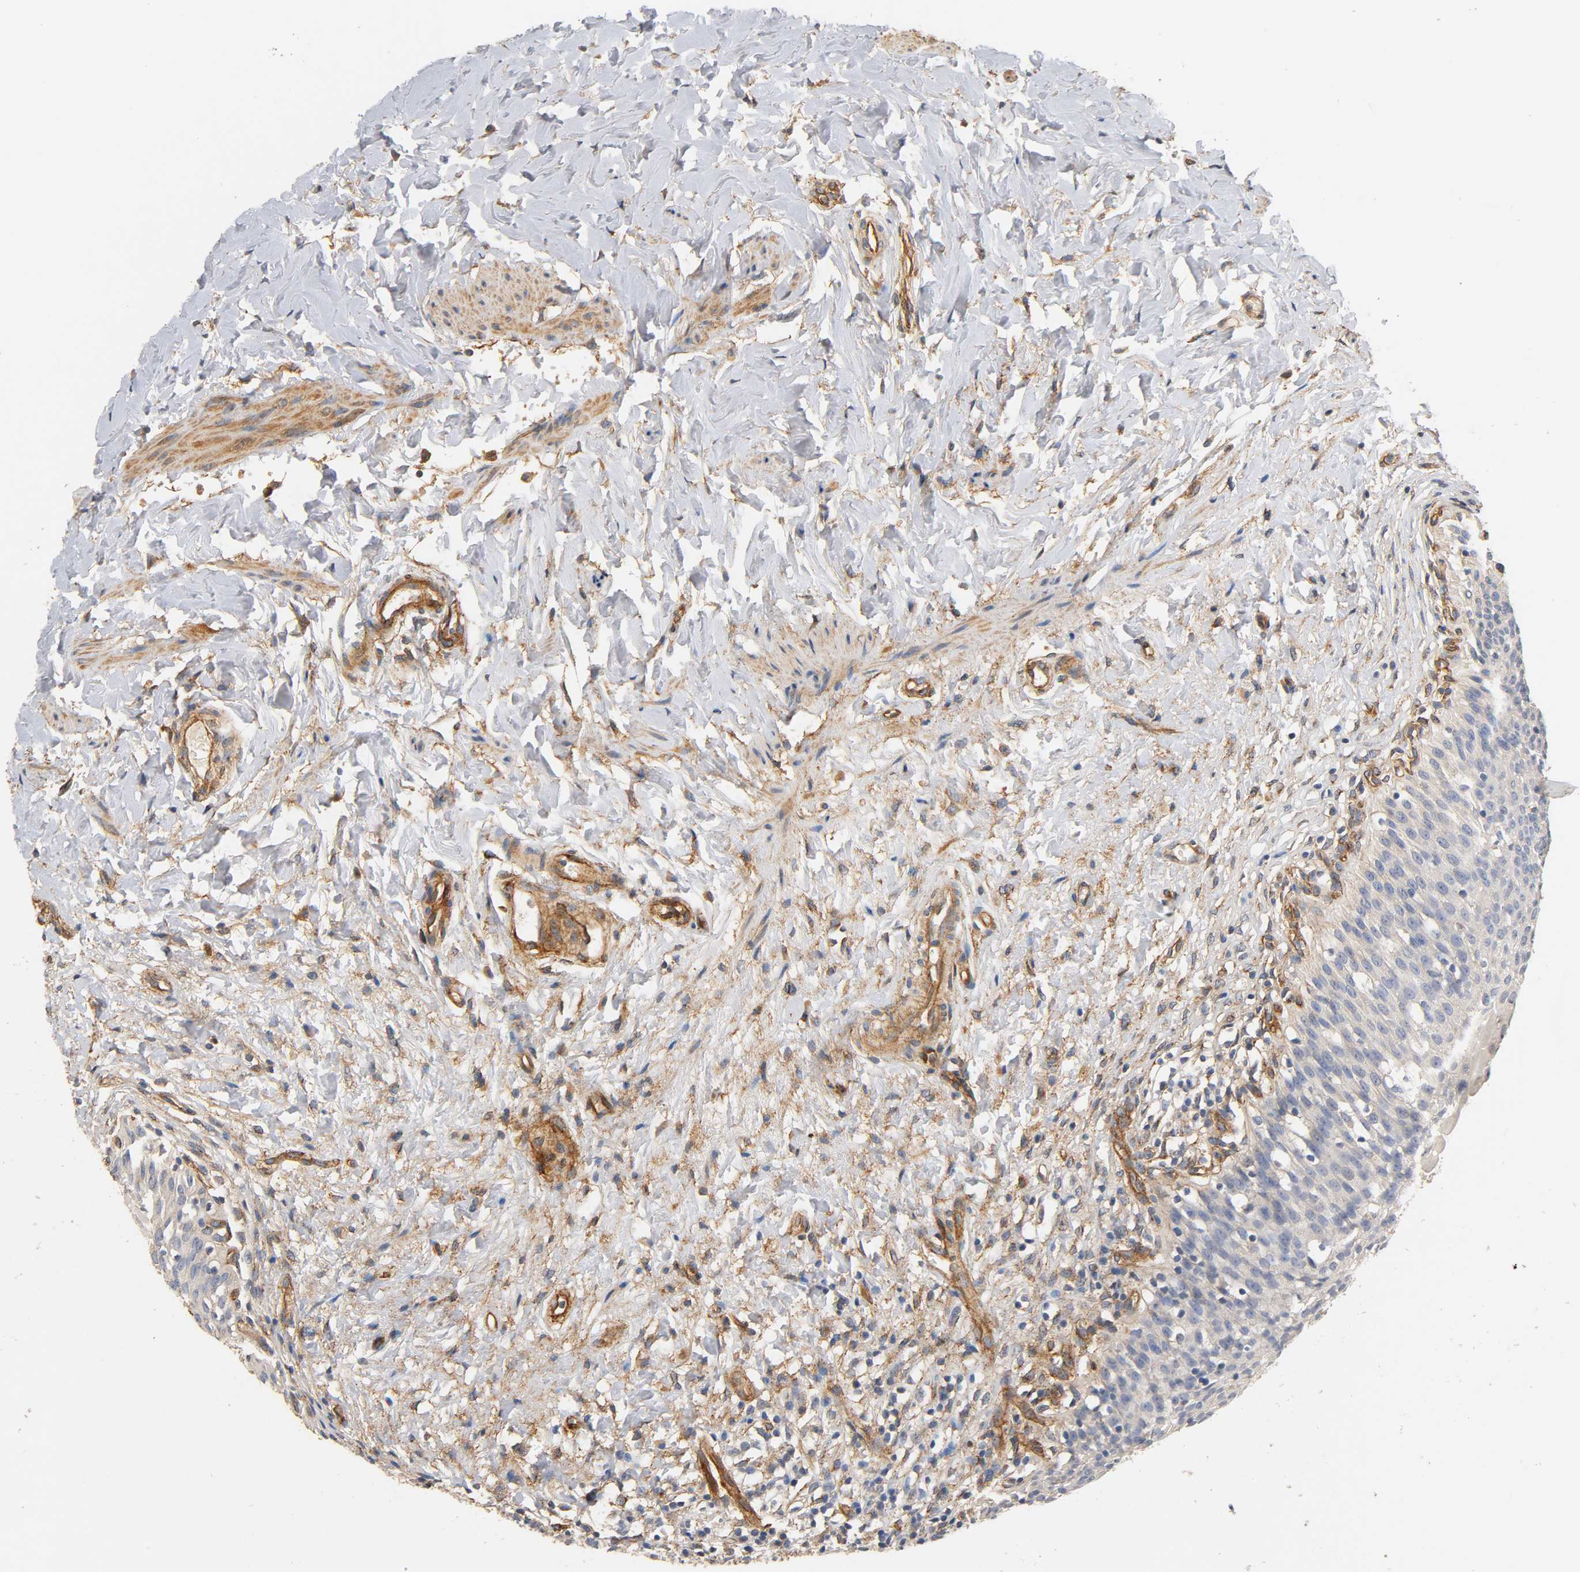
{"staining": {"intensity": "negative", "quantity": "none", "location": "none"}, "tissue": "urinary bladder", "cell_type": "Urothelial cells", "image_type": "normal", "snomed": [{"axis": "morphology", "description": "Normal tissue, NOS"}, {"axis": "topography", "description": "Urinary bladder"}], "caption": "Immunohistochemical staining of unremarkable urinary bladder displays no significant positivity in urothelial cells. (Stains: DAB (3,3'-diaminobenzidine) immunohistochemistry with hematoxylin counter stain, Microscopy: brightfield microscopy at high magnification).", "gene": "IFITM2", "patient": {"sex": "female", "age": 80}}